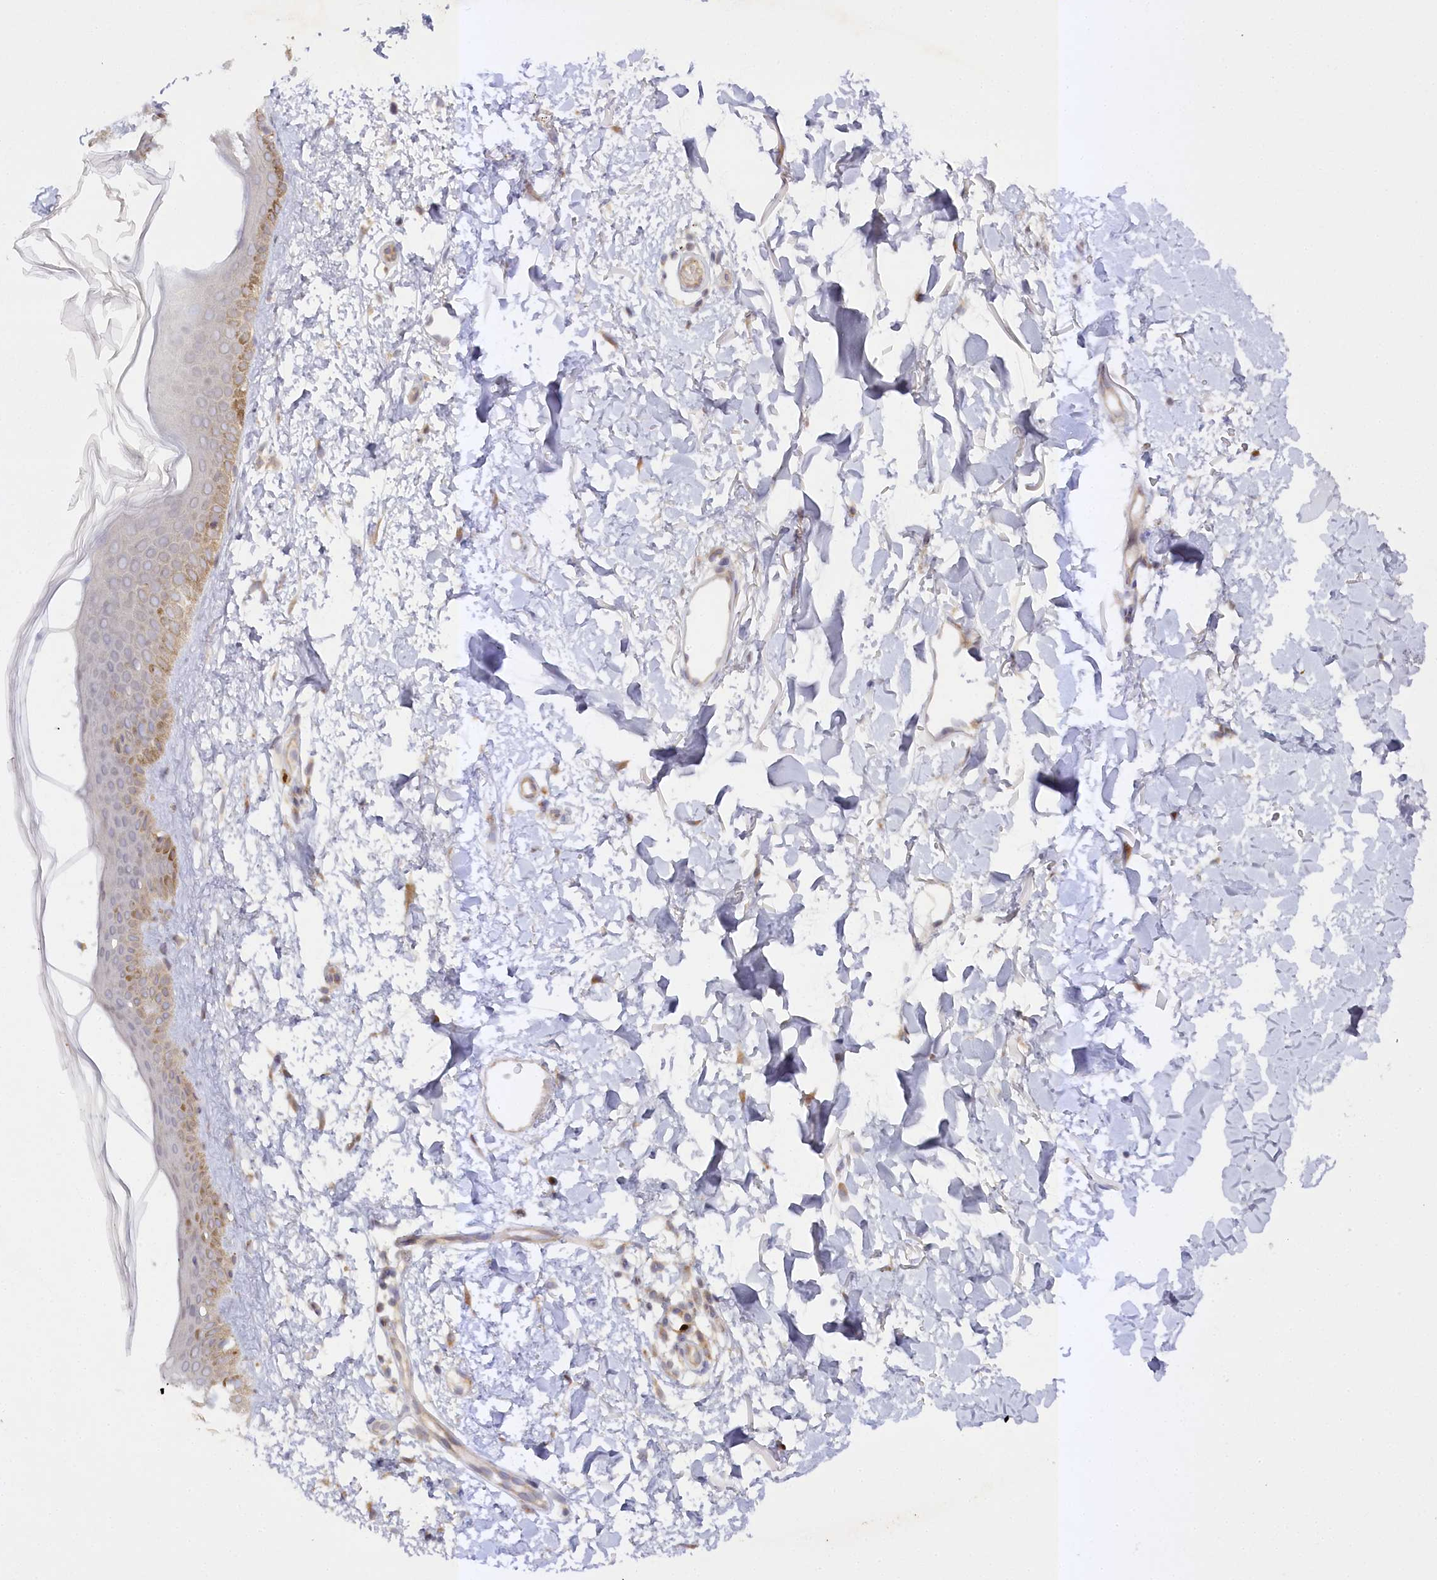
{"staining": {"intensity": "moderate", "quantity": ">75%", "location": "cytoplasmic/membranous"}, "tissue": "skin", "cell_type": "Fibroblasts", "image_type": "normal", "snomed": [{"axis": "morphology", "description": "Normal tissue, NOS"}, {"axis": "topography", "description": "Skin"}], "caption": "A brown stain shows moderate cytoplasmic/membranous expression of a protein in fibroblasts of normal skin. The protein is stained brown, and the nuclei are stained in blue (DAB IHC with brightfield microscopy, high magnification).", "gene": "TRAF3IP1", "patient": {"sex": "female", "age": 58}}